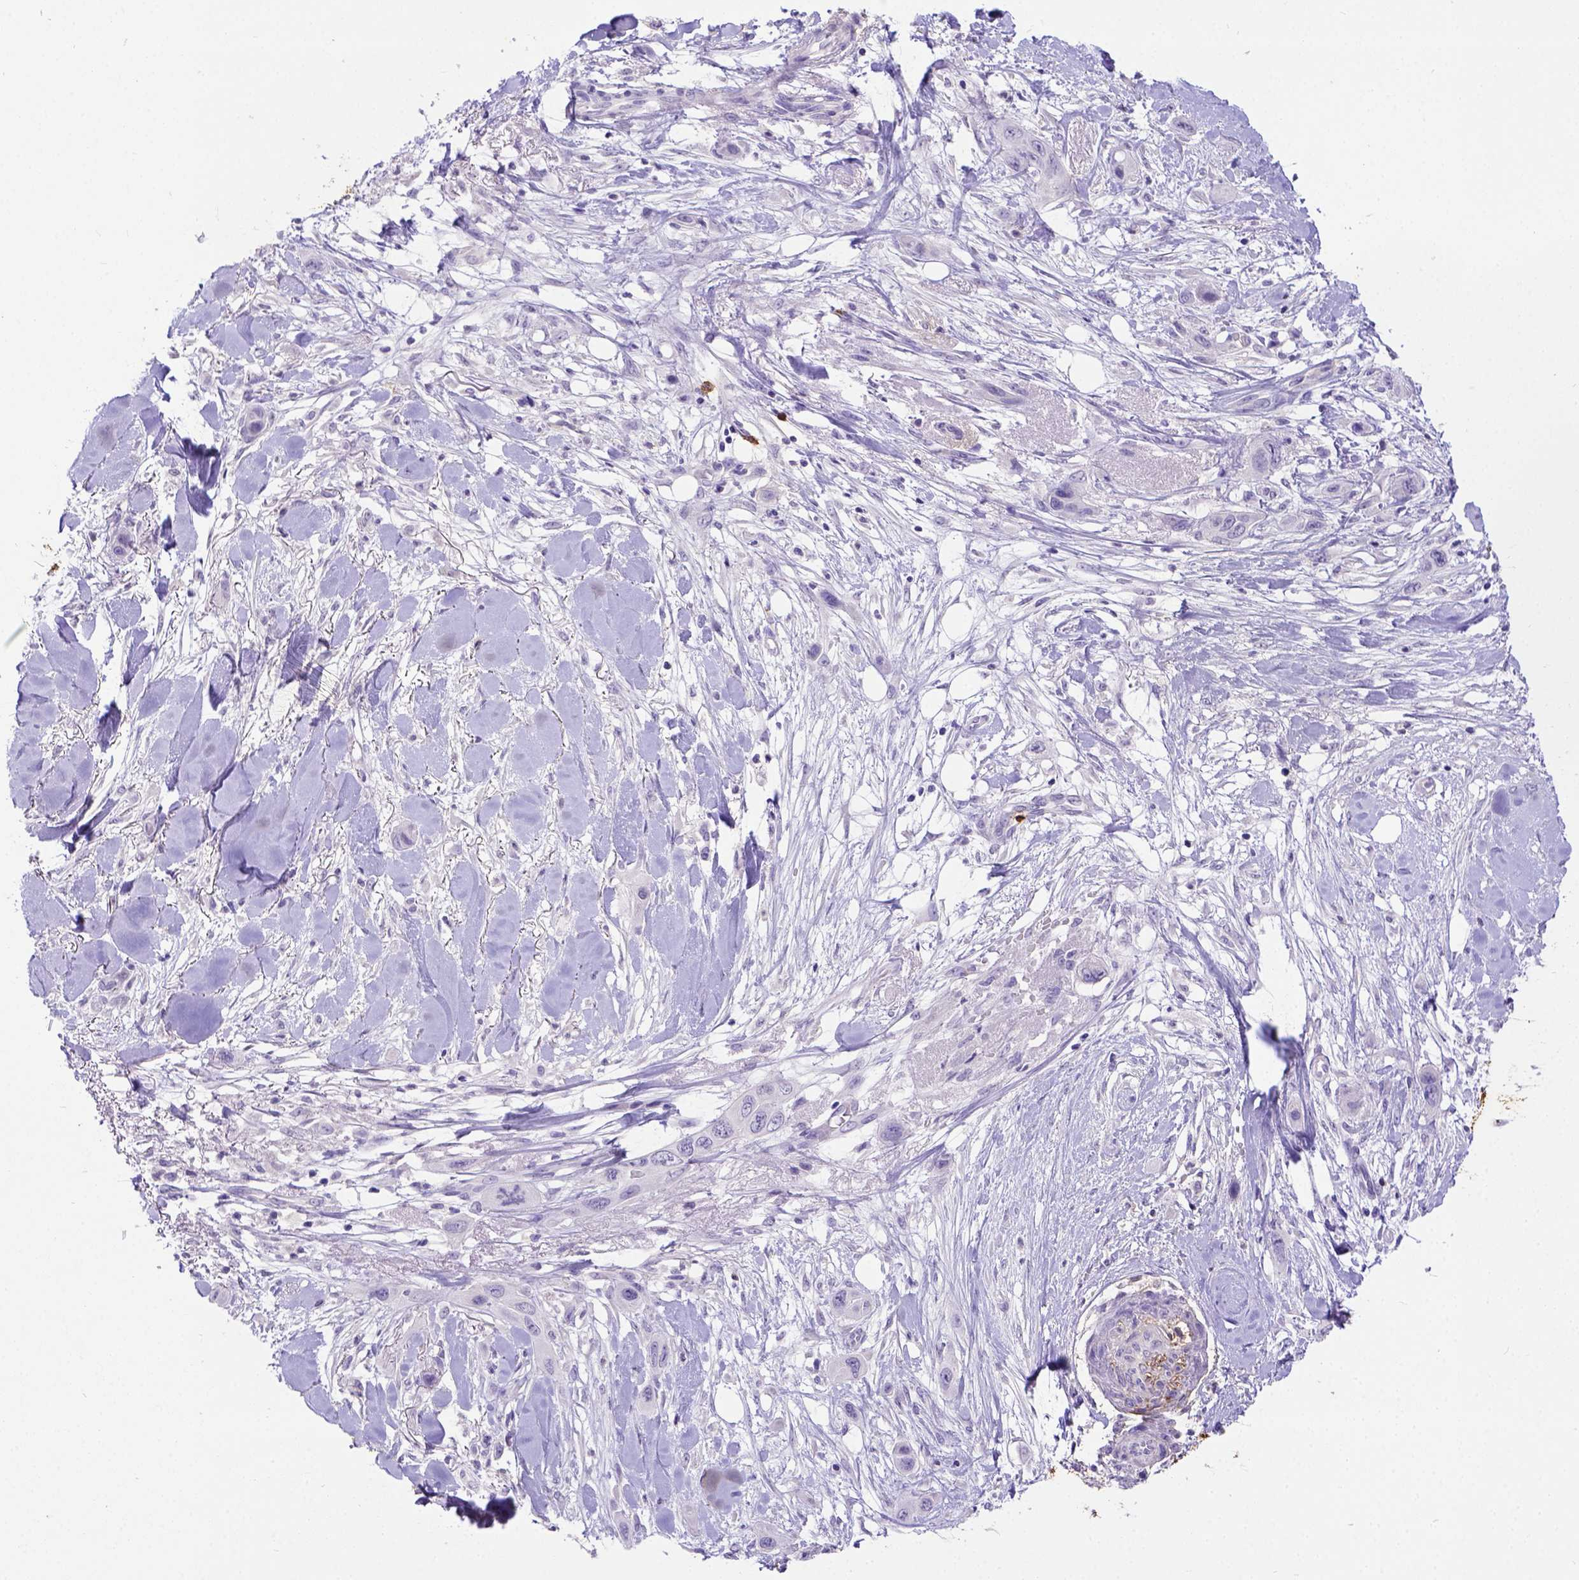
{"staining": {"intensity": "negative", "quantity": "none", "location": "none"}, "tissue": "skin cancer", "cell_type": "Tumor cells", "image_type": "cancer", "snomed": [{"axis": "morphology", "description": "Squamous cell carcinoma, NOS"}, {"axis": "topography", "description": "Skin"}], "caption": "A histopathology image of human skin cancer (squamous cell carcinoma) is negative for staining in tumor cells.", "gene": "B3GAT1", "patient": {"sex": "male", "age": 79}}